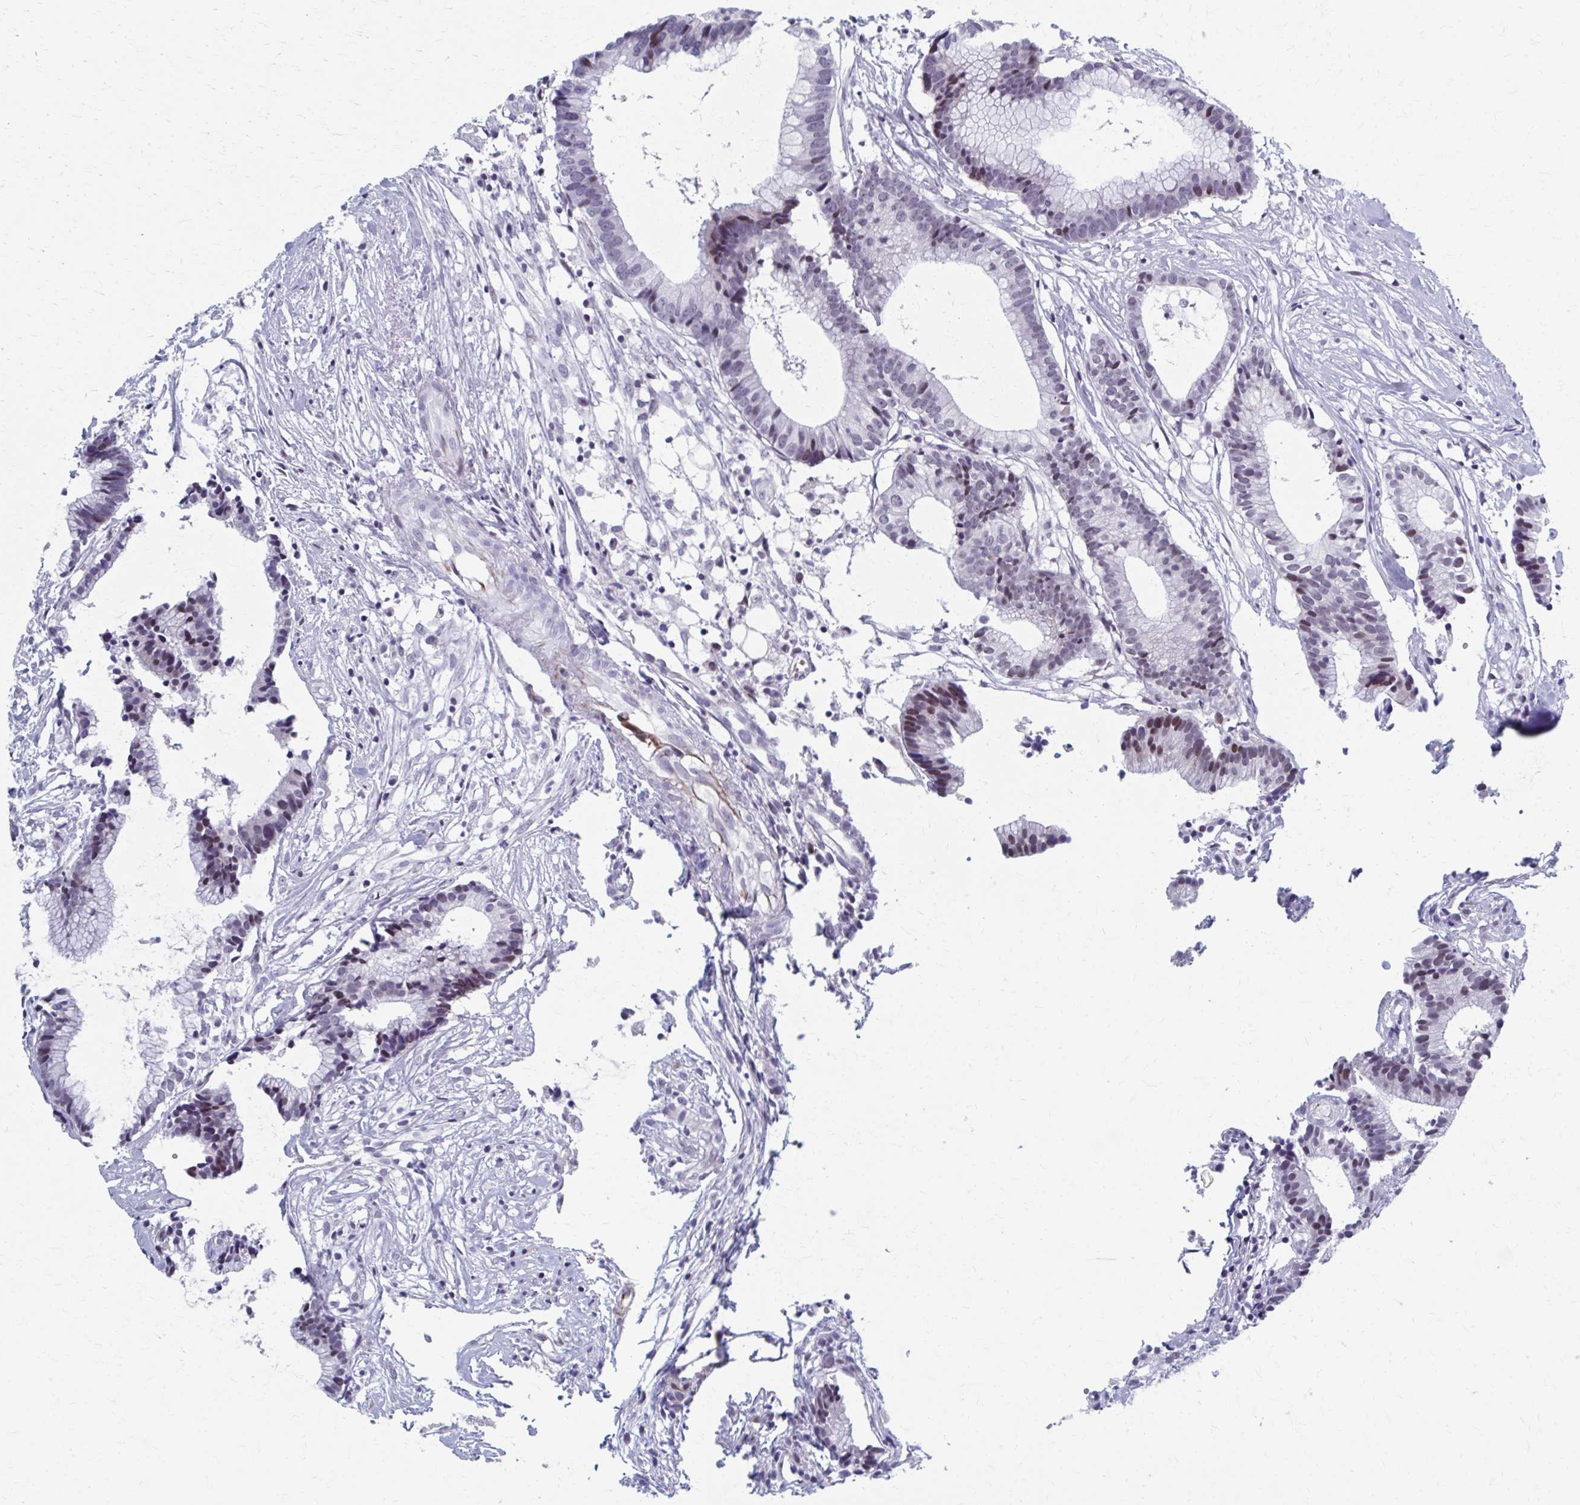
{"staining": {"intensity": "moderate", "quantity": "<25%", "location": "nuclear"}, "tissue": "colorectal cancer", "cell_type": "Tumor cells", "image_type": "cancer", "snomed": [{"axis": "morphology", "description": "Adenocarcinoma, NOS"}, {"axis": "topography", "description": "Colon"}], "caption": "Colorectal adenocarcinoma stained with a brown dye shows moderate nuclear positive expression in about <25% of tumor cells.", "gene": "ABHD16B", "patient": {"sex": "female", "age": 78}}